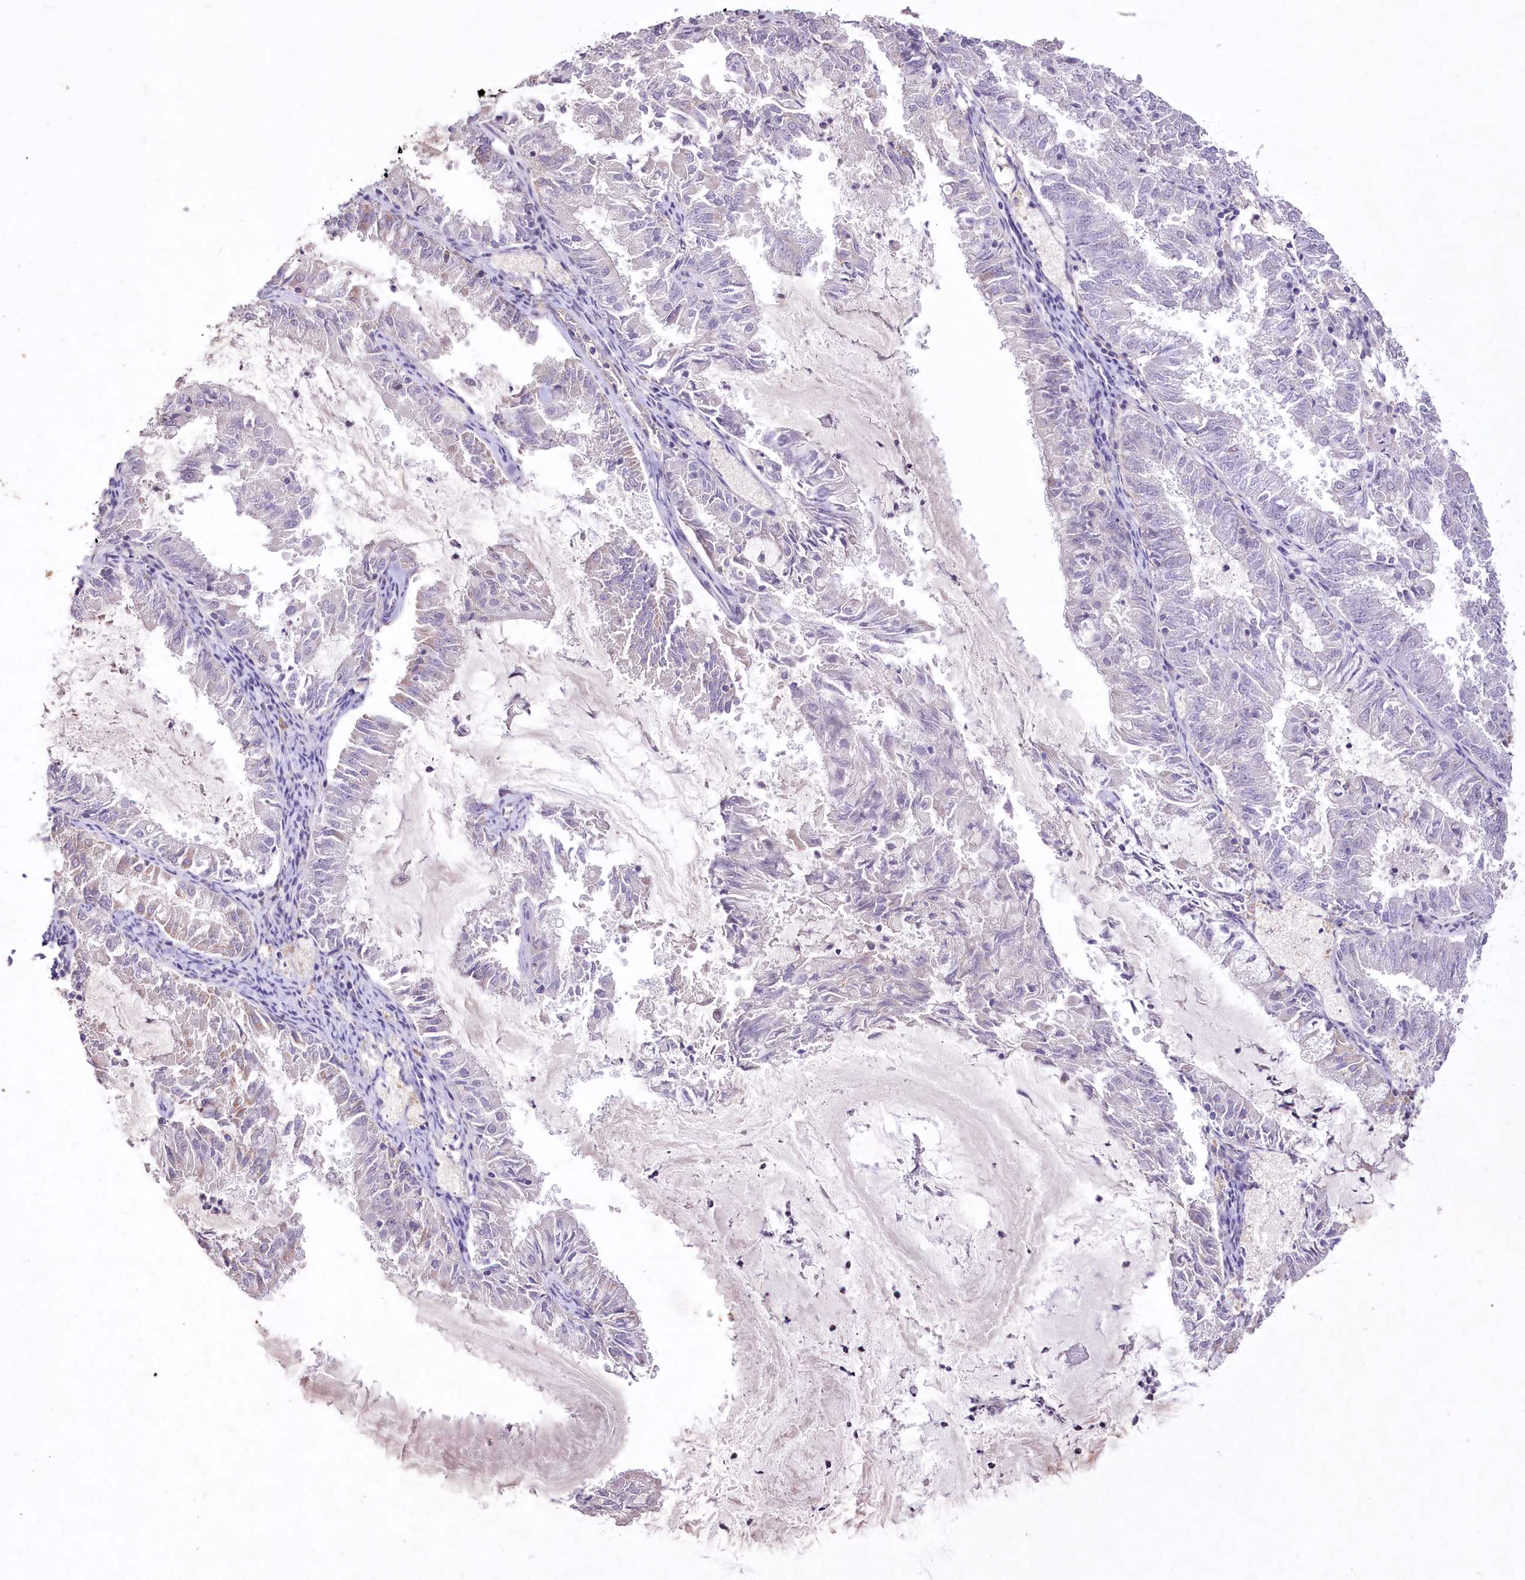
{"staining": {"intensity": "negative", "quantity": "none", "location": "none"}, "tissue": "endometrial cancer", "cell_type": "Tumor cells", "image_type": "cancer", "snomed": [{"axis": "morphology", "description": "Adenocarcinoma, NOS"}, {"axis": "topography", "description": "Endometrium"}], "caption": "This is an IHC photomicrograph of adenocarcinoma (endometrial). There is no staining in tumor cells.", "gene": "ENPP1", "patient": {"sex": "female", "age": 57}}